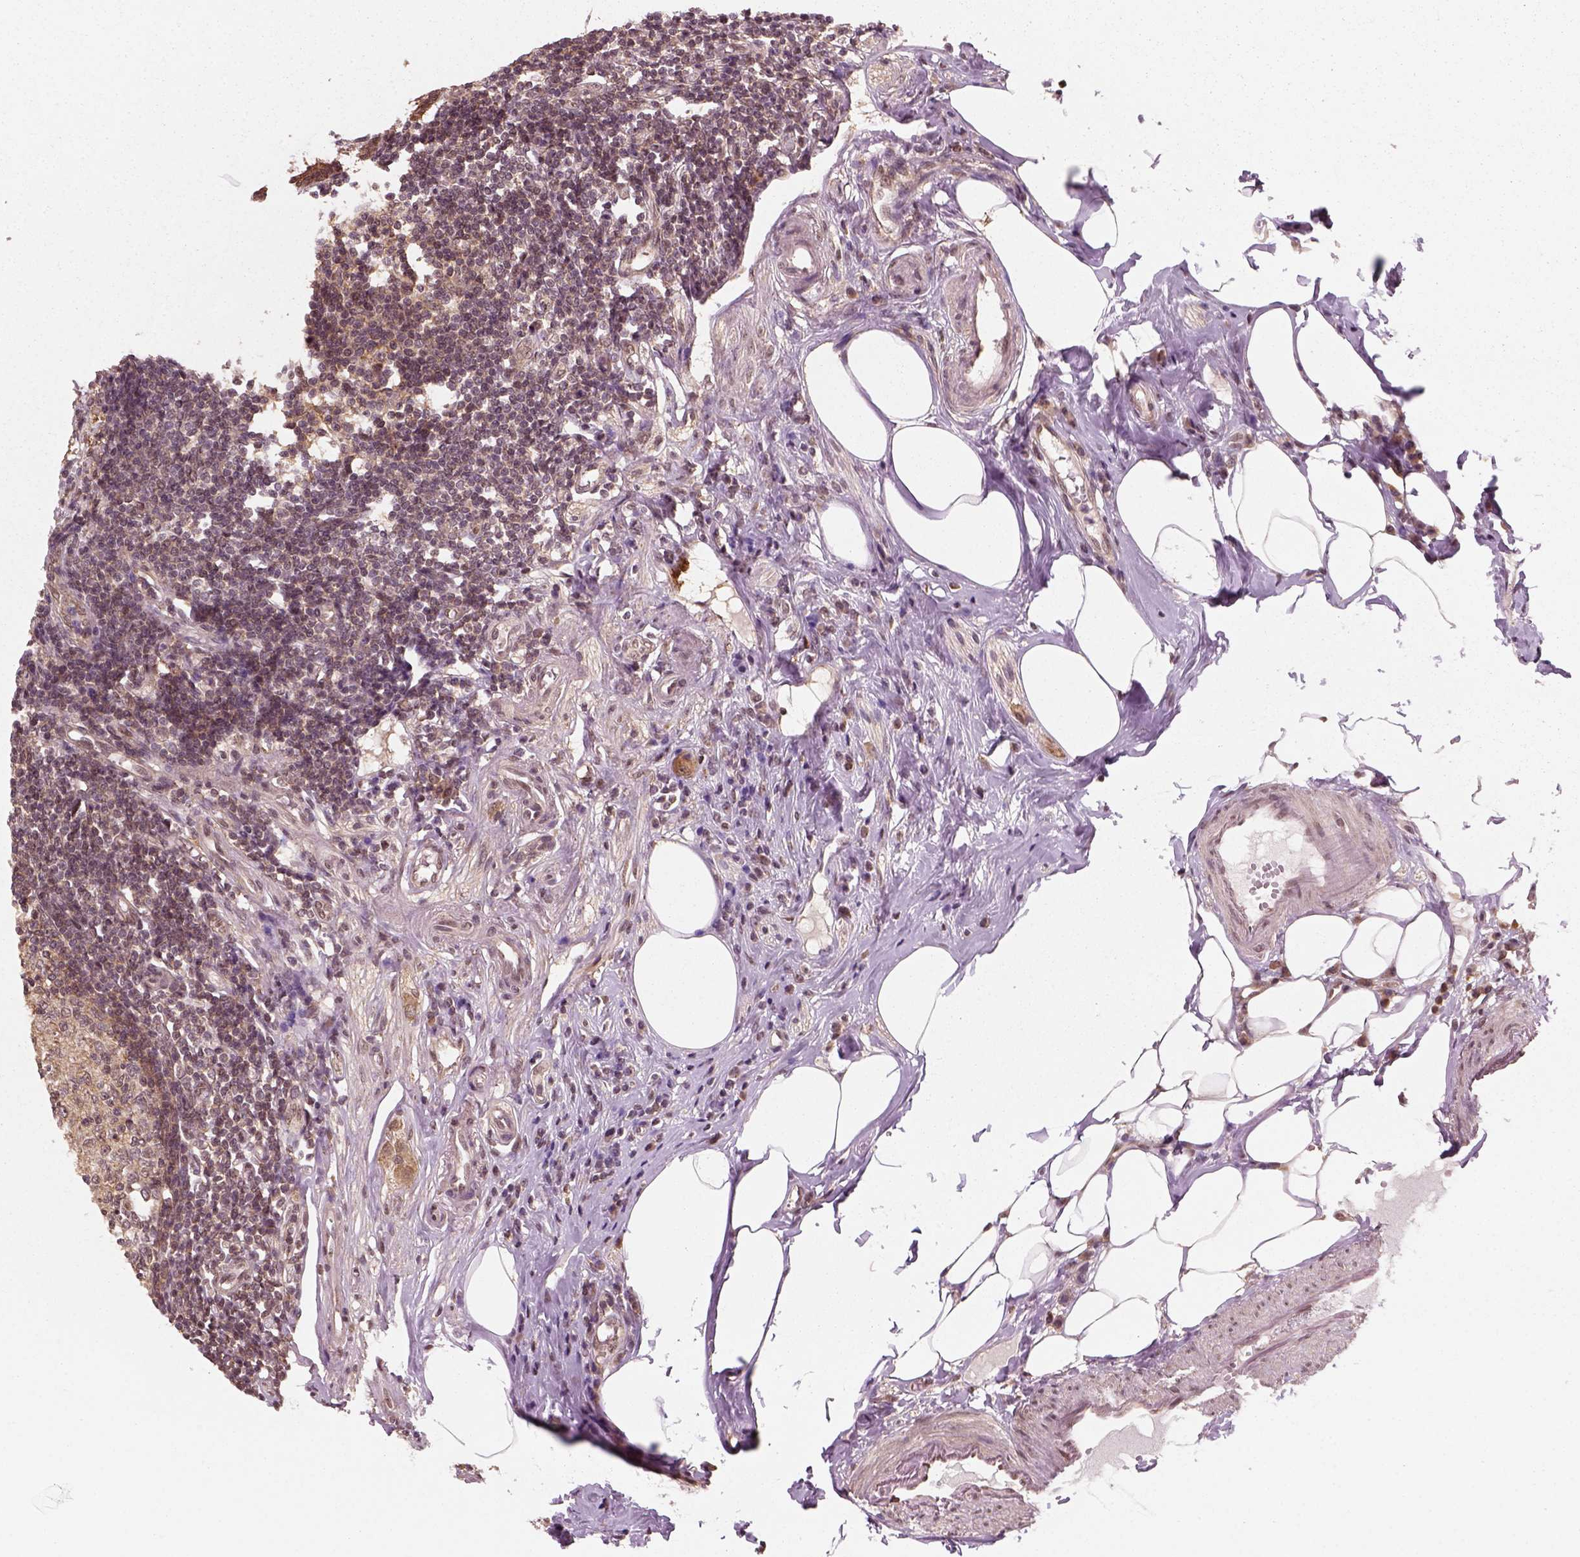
{"staining": {"intensity": "strong", "quantity": ">75%", "location": "cytoplasmic/membranous,nuclear"}, "tissue": "appendix", "cell_type": "Glandular cells", "image_type": "normal", "snomed": [{"axis": "morphology", "description": "Normal tissue, NOS"}, {"axis": "topography", "description": "Appendix"}], "caption": "Immunohistochemistry image of unremarkable human appendix stained for a protein (brown), which exhibits high levels of strong cytoplasmic/membranous,nuclear staining in approximately >75% of glandular cells.", "gene": "NUDT9", "patient": {"sex": "female", "age": 57}}